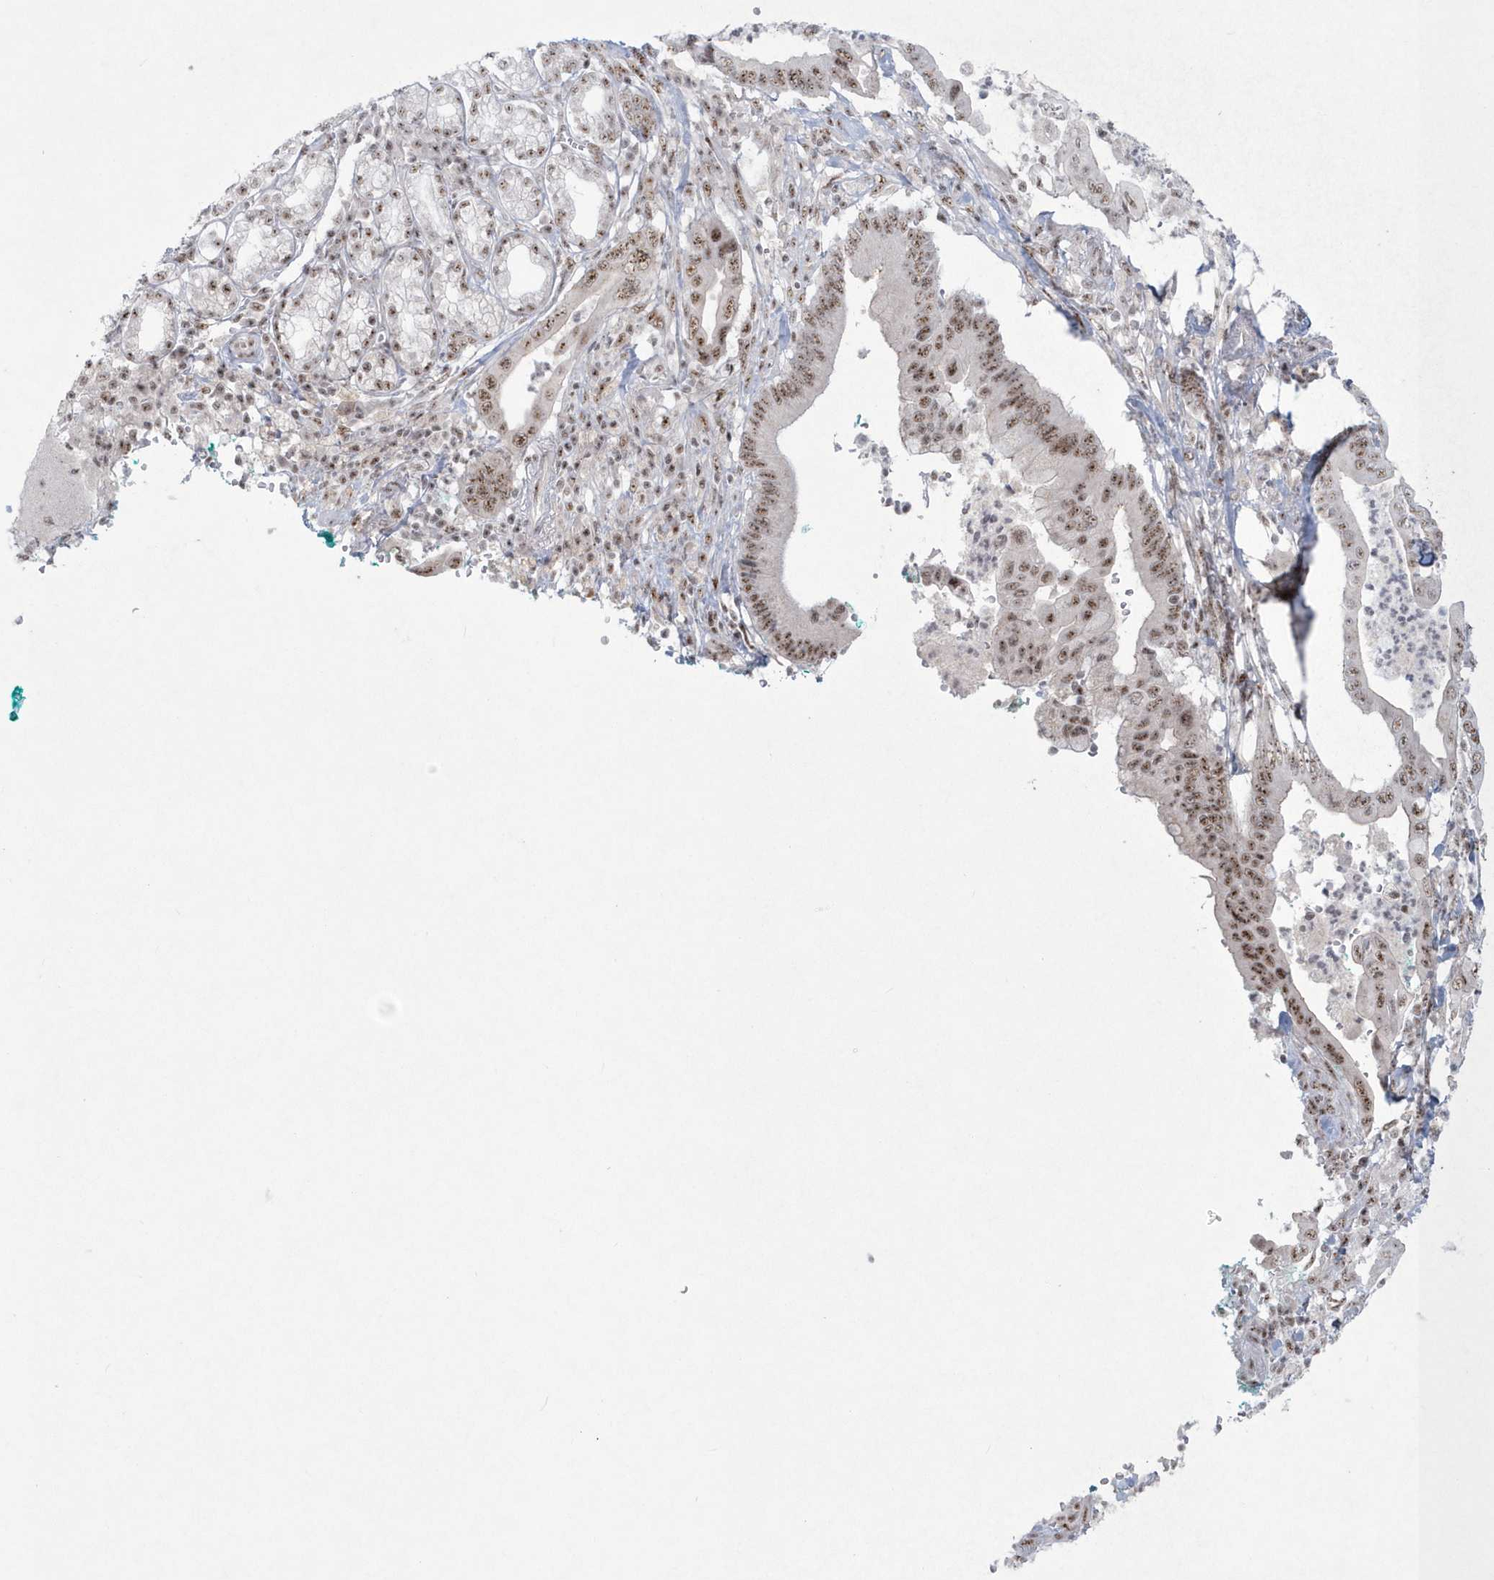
{"staining": {"intensity": "moderate", "quantity": ">75%", "location": "nuclear"}, "tissue": "pancreatic cancer", "cell_type": "Tumor cells", "image_type": "cancer", "snomed": [{"axis": "morphology", "description": "Adenocarcinoma, NOS"}, {"axis": "topography", "description": "Pancreas"}], "caption": "Immunohistochemistry (IHC) histopathology image of neoplastic tissue: adenocarcinoma (pancreatic) stained using immunohistochemistry (IHC) reveals medium levels of moderate protein expression localized specifically in the nuclear of tumor cells, appearing as a nuclear brown color.", "gene": "KDM6B", "patient": {"sex": "male", "age": 78}}